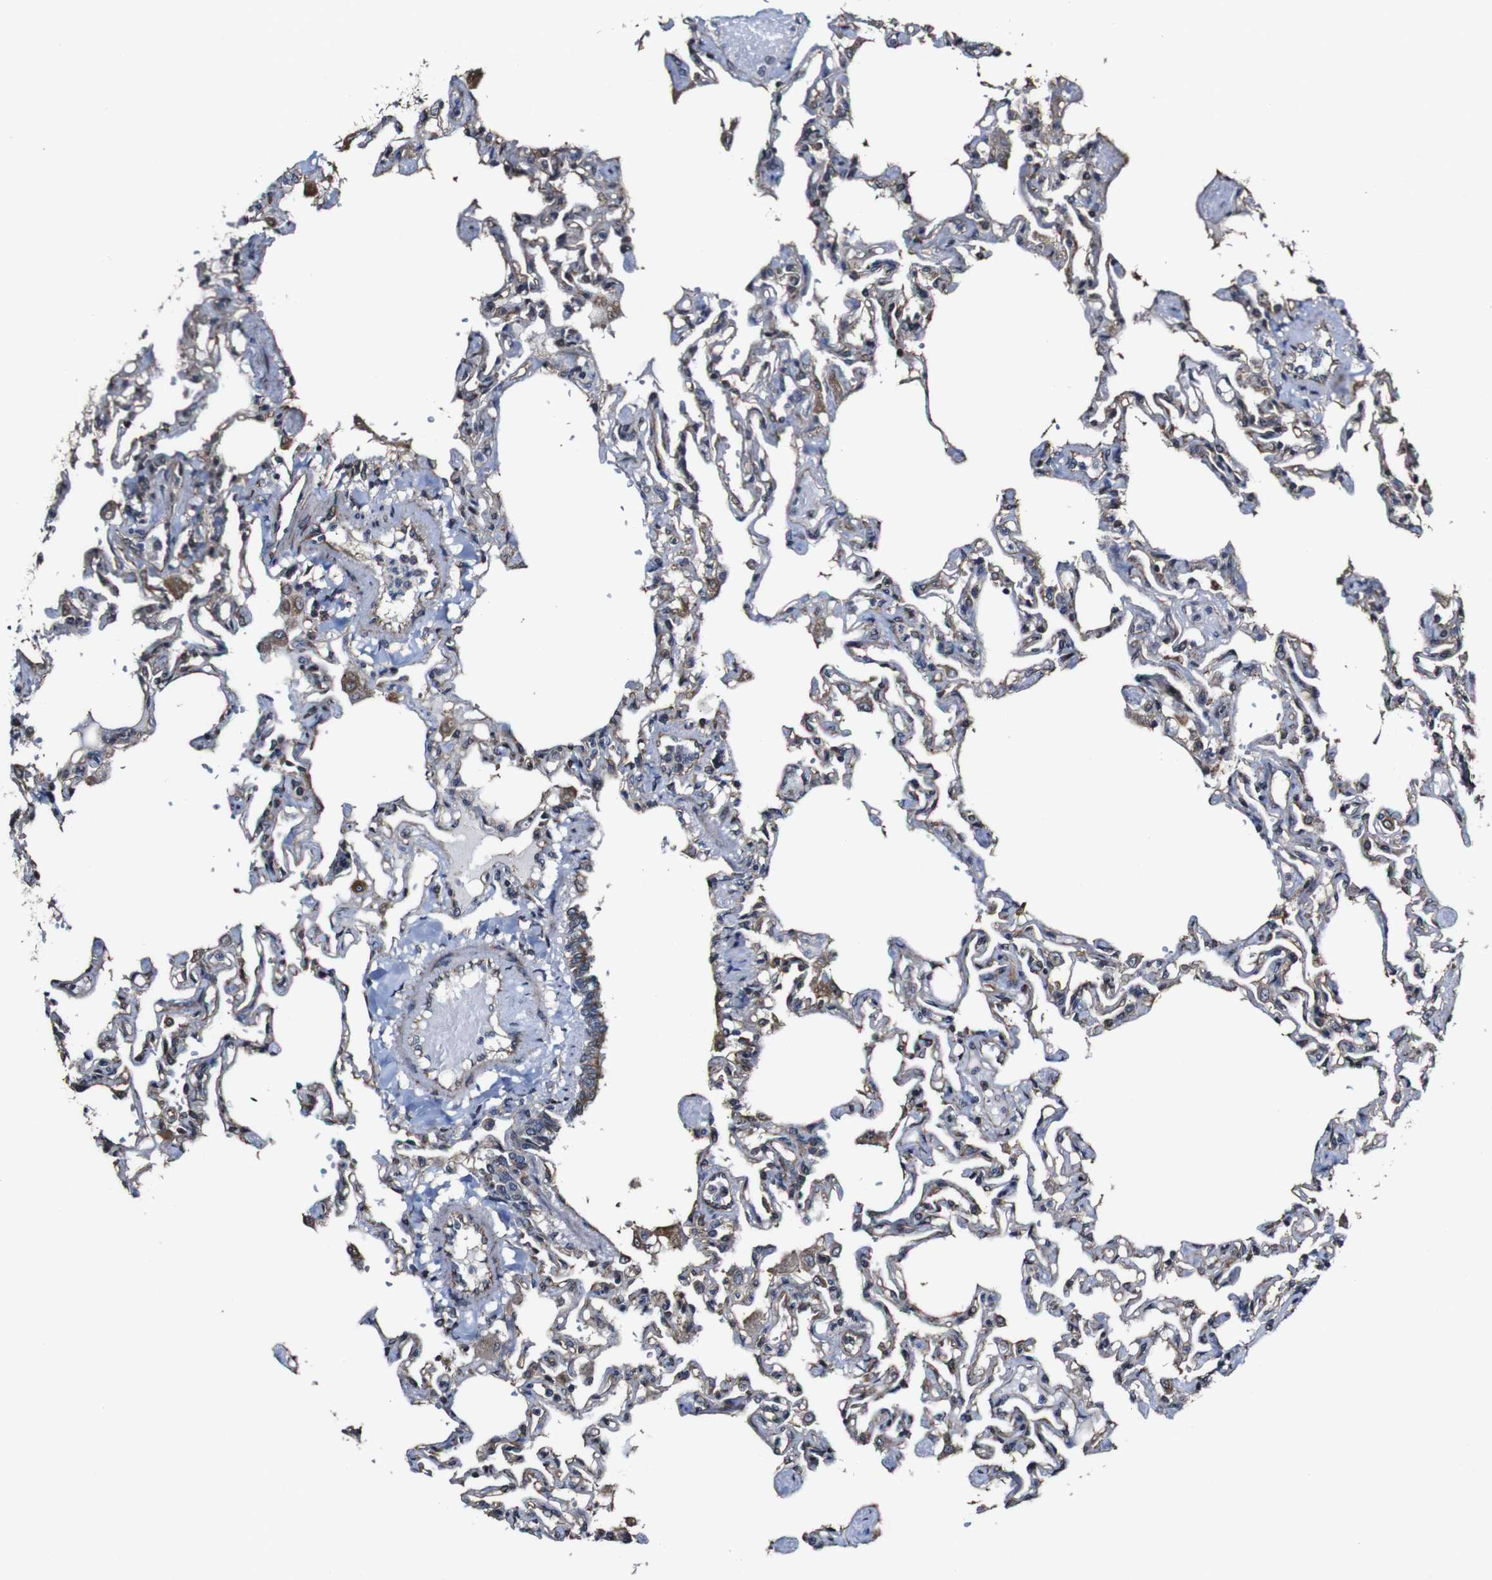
{"staining": {"intensity": "strong", "quantity": "25%-75%", "location": "cytoplasmic/membranous"}, "tissue": "lung", "cell_type": "Alveolar cells", "image_type": "normal", "snomed": [{"axis": "morphology", "description": "Normal tissue, NOS"}, {"axis": "topography", "description": "Lung"}], "caption": "A brown stain labels strong cytoplasmic/membranous expression of a protein in alveolar cells of normal human lung. Immunohistochemistry (ihc) stains the protein in brown and the nuclei are stained blue.", "gene": "BTN3A3", "patient": {"sex": "male", "age": 21}}